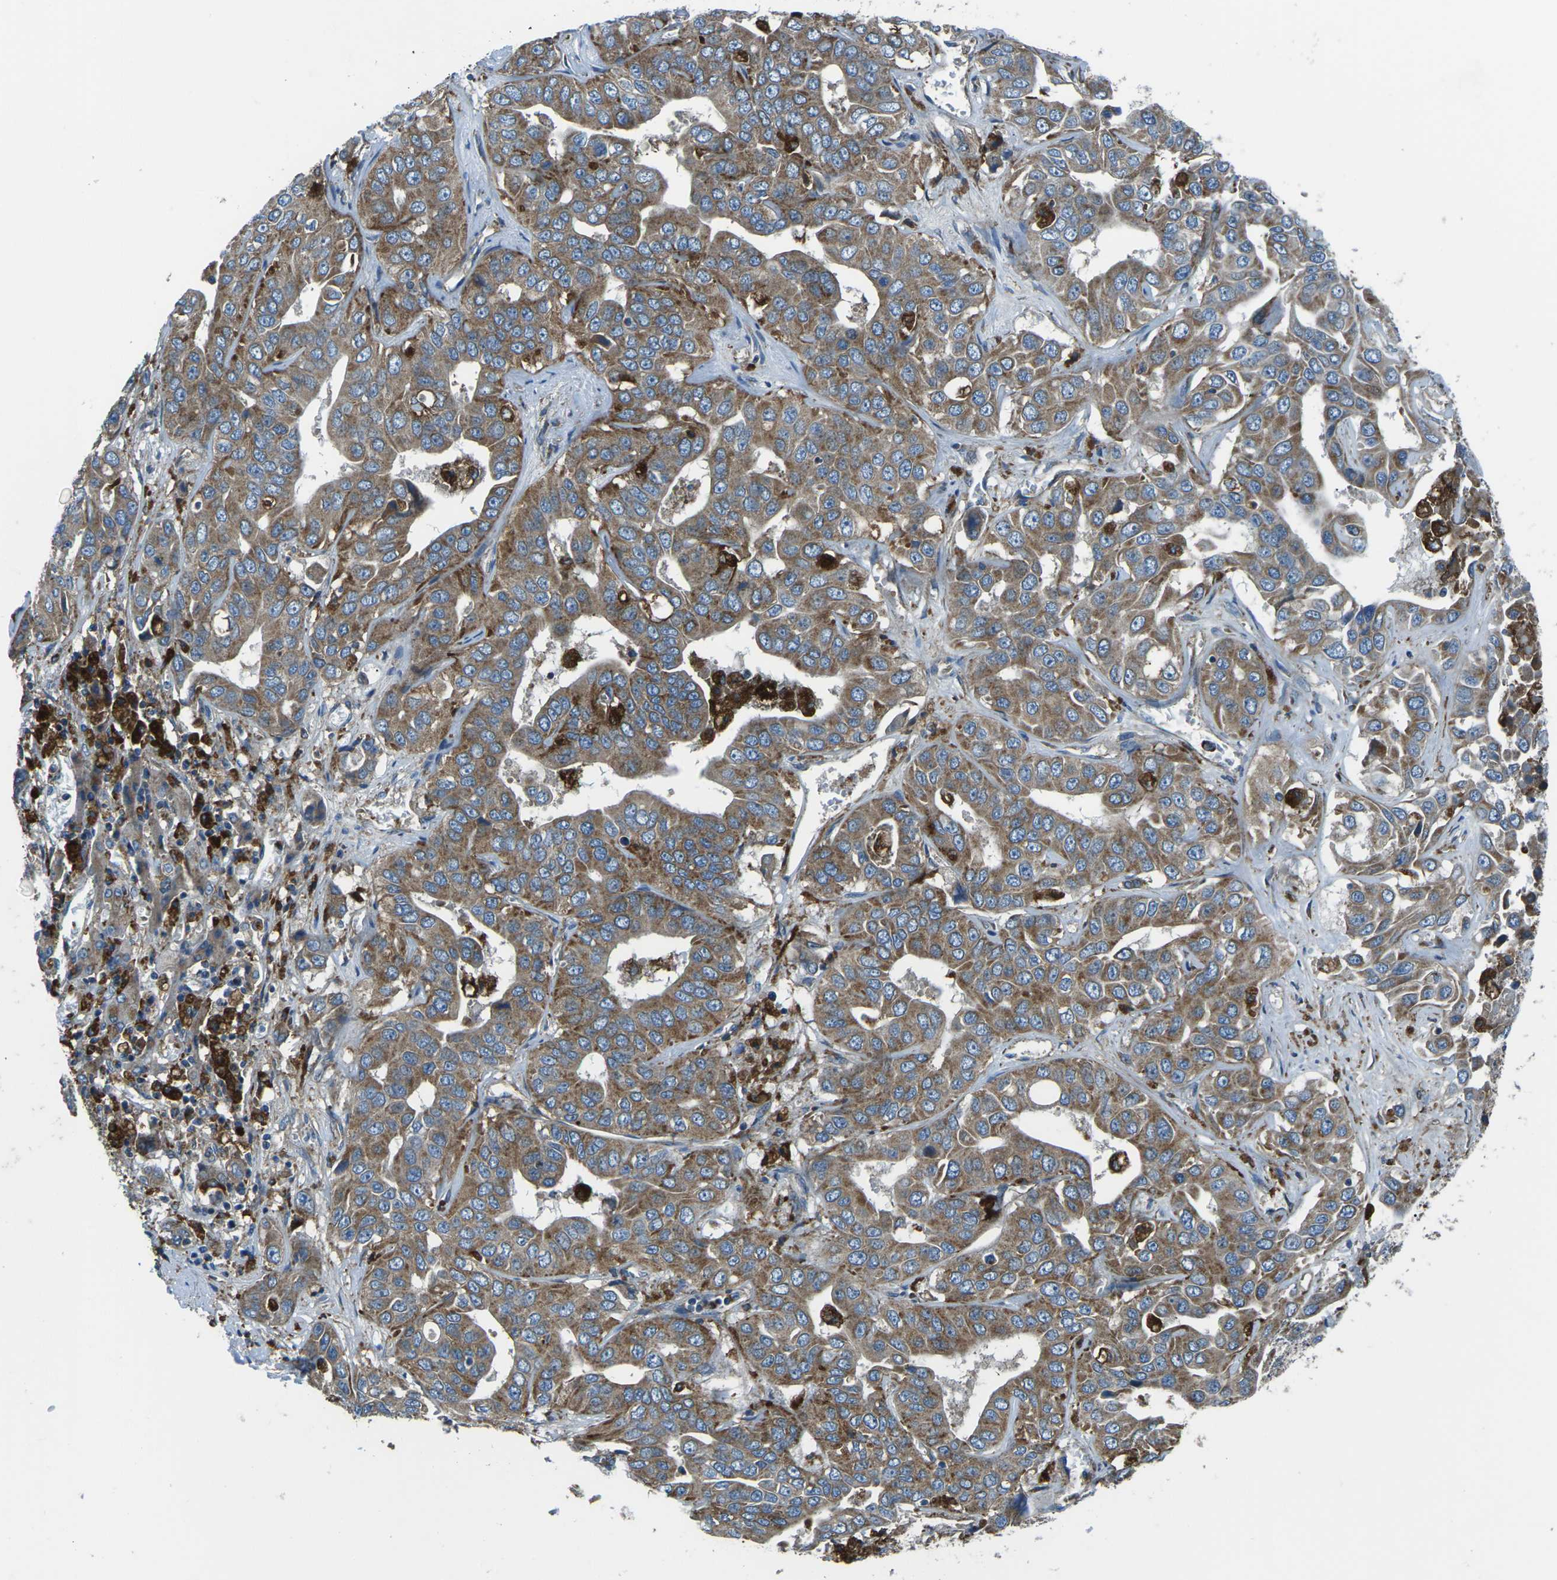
{"staining": {"intensity": "moderate", "quantity": ">75%", "location": "cytoplasmic/membranous"}, "tissue": "liver cancer", "cell_type": "Tumor cells", "image_type": "cancer", "snomed": [{"axis": "morphology", "description": "Cholangiocarcinoma"}, {"axis": "topography", "description": "Liver"}], "caption": "An image showing moderate cytoplasmic/membranous expression in about >75% of tumor cells in cholangiocarcinoma (liver), as visualized by brown immunohistochemical staining.", "gene": "CDK17", "patient": {"sex": "female", "age": 52}}